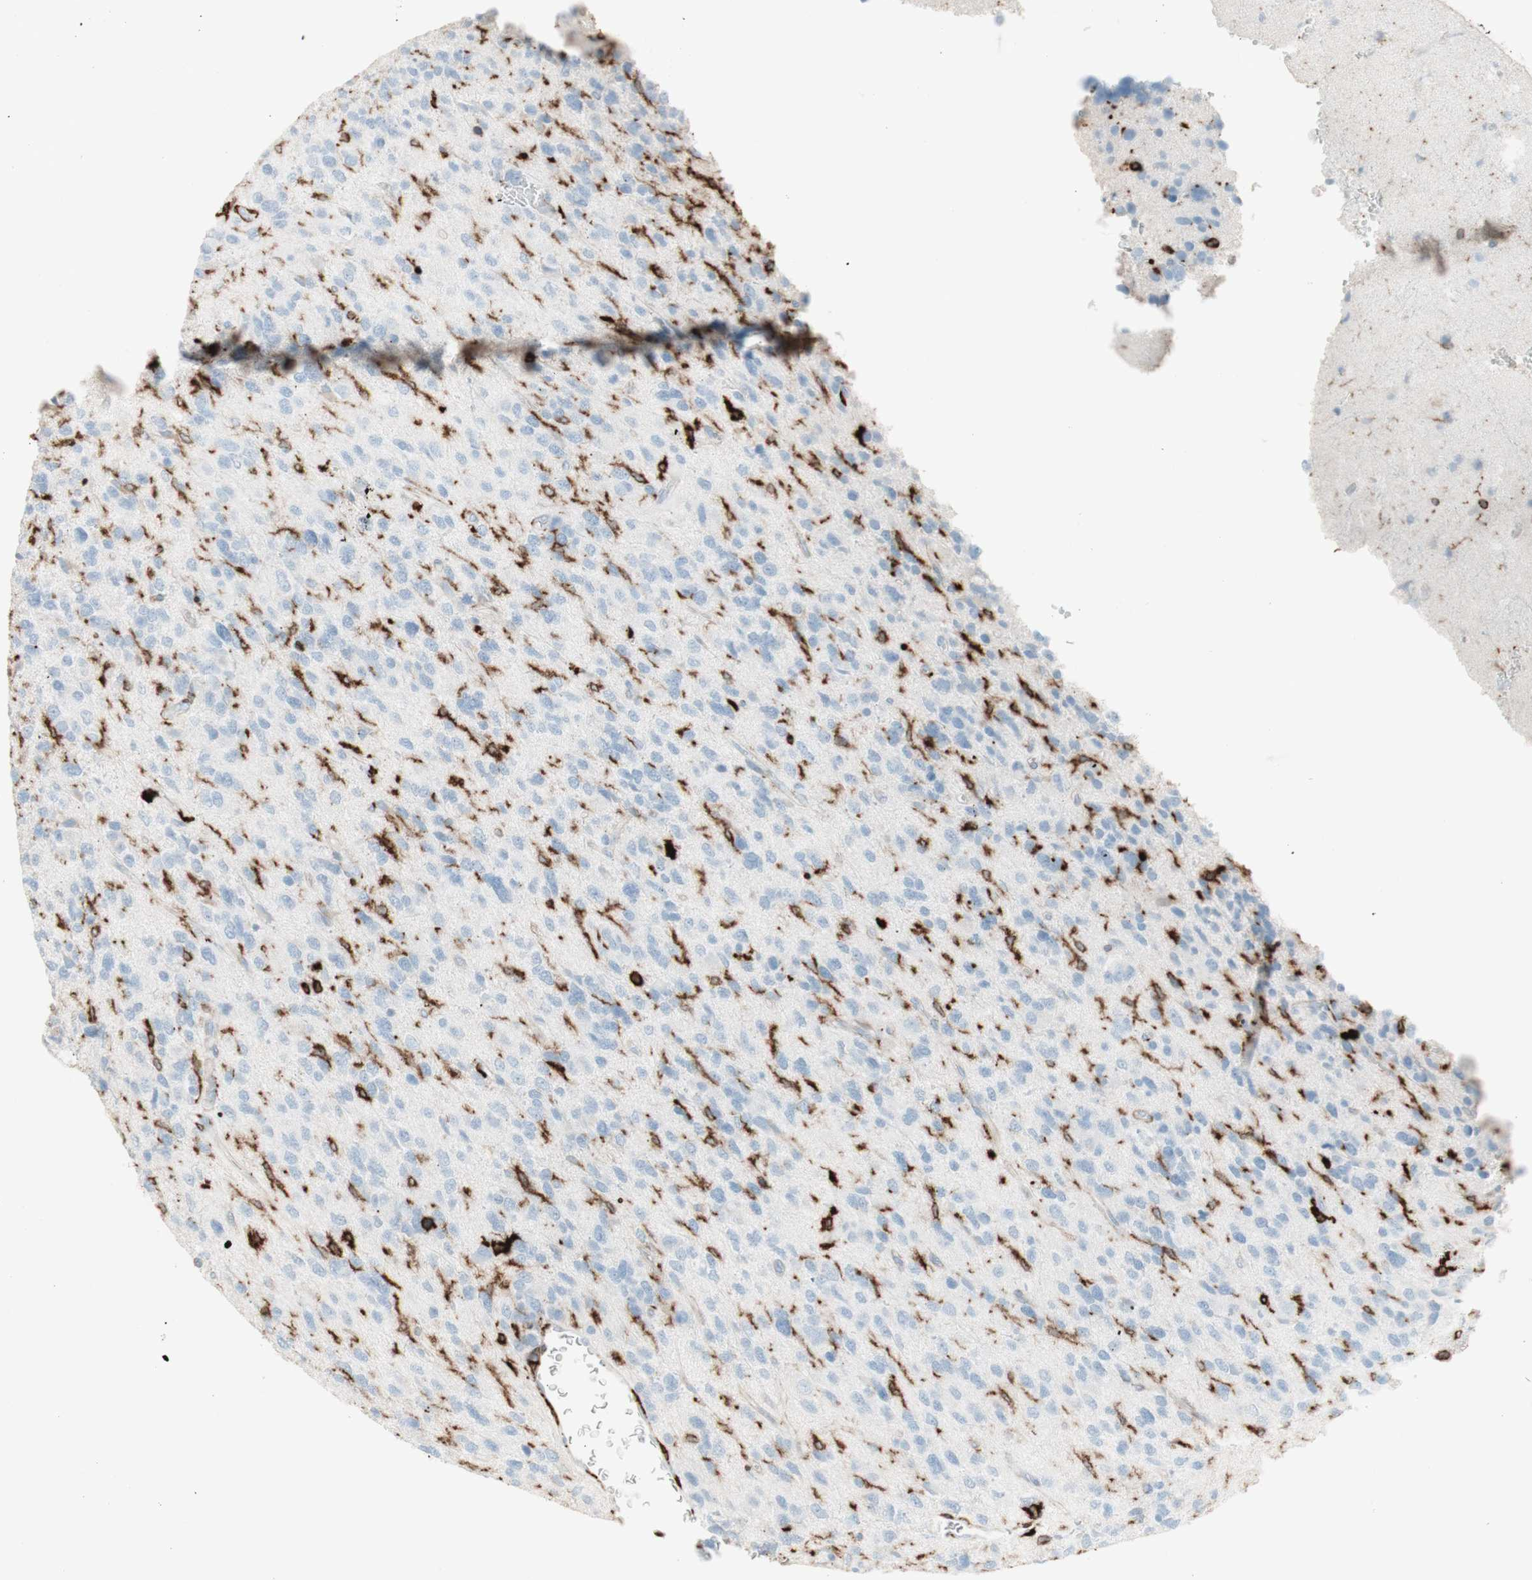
{"staining": {"intensity": "moderate", "quantity": "<25%", "location": "cytoplasmic/membranous"}, "tissue": "glioma", "cell_type": "Tumor cells", "image_type": "cancer", "snomed": [{"axis": "morphology", "description": "Glioma, malignant, High grade"}, {"axis": "topography", "description": "Brain"}], "caption": "Human malignant high-grade glioma stained with a protein marker exhibits moderate staining in tumor cells.", "gene": "HLA-DPB1", "patient": {"sex": "female", "age": 58}}